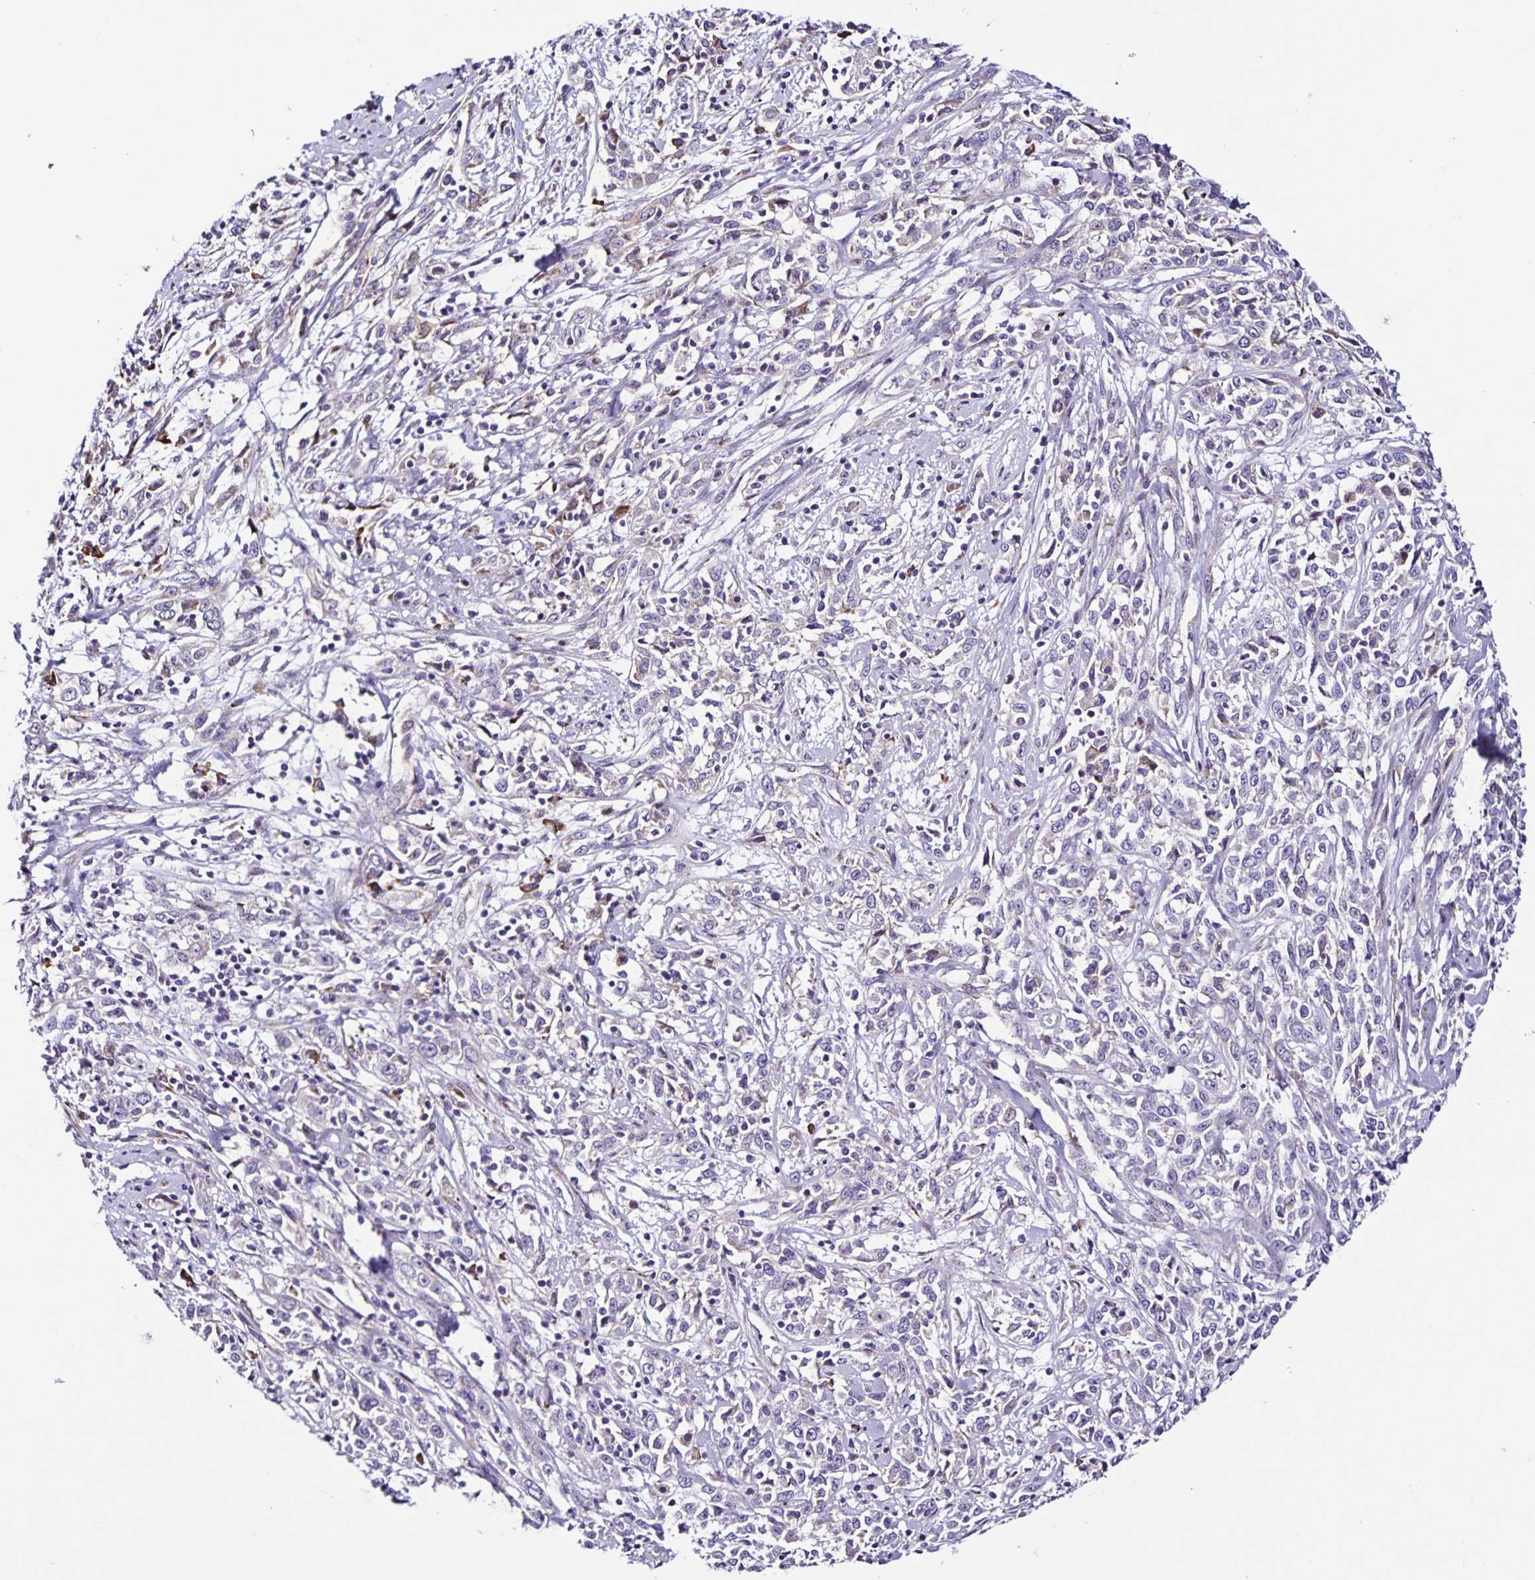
{"staining": {"intensity": "negative", "quantity": "none", "location": "none"}, "tissue": "cervical cancer", "cell_type": "Tumor cells", "image_type": "cancer", "snomed": [{"axis": "morphology", "description": "Adenocarcinoma, NOS"}, {"axis": "topography", "description": "Cervix"}], "caption": "An image of human cervical adenocarcinoma is negative for staining in tumor cells. The staining was performed using DAB (3,3'-diaminobenzidine) to visualize the protein expression in brown, while the nuclei were stained in blue with hematoxylin (Magnification: 20x).", "gene": "RNFT2", "patient": {"sex": "female", "age": 40}}